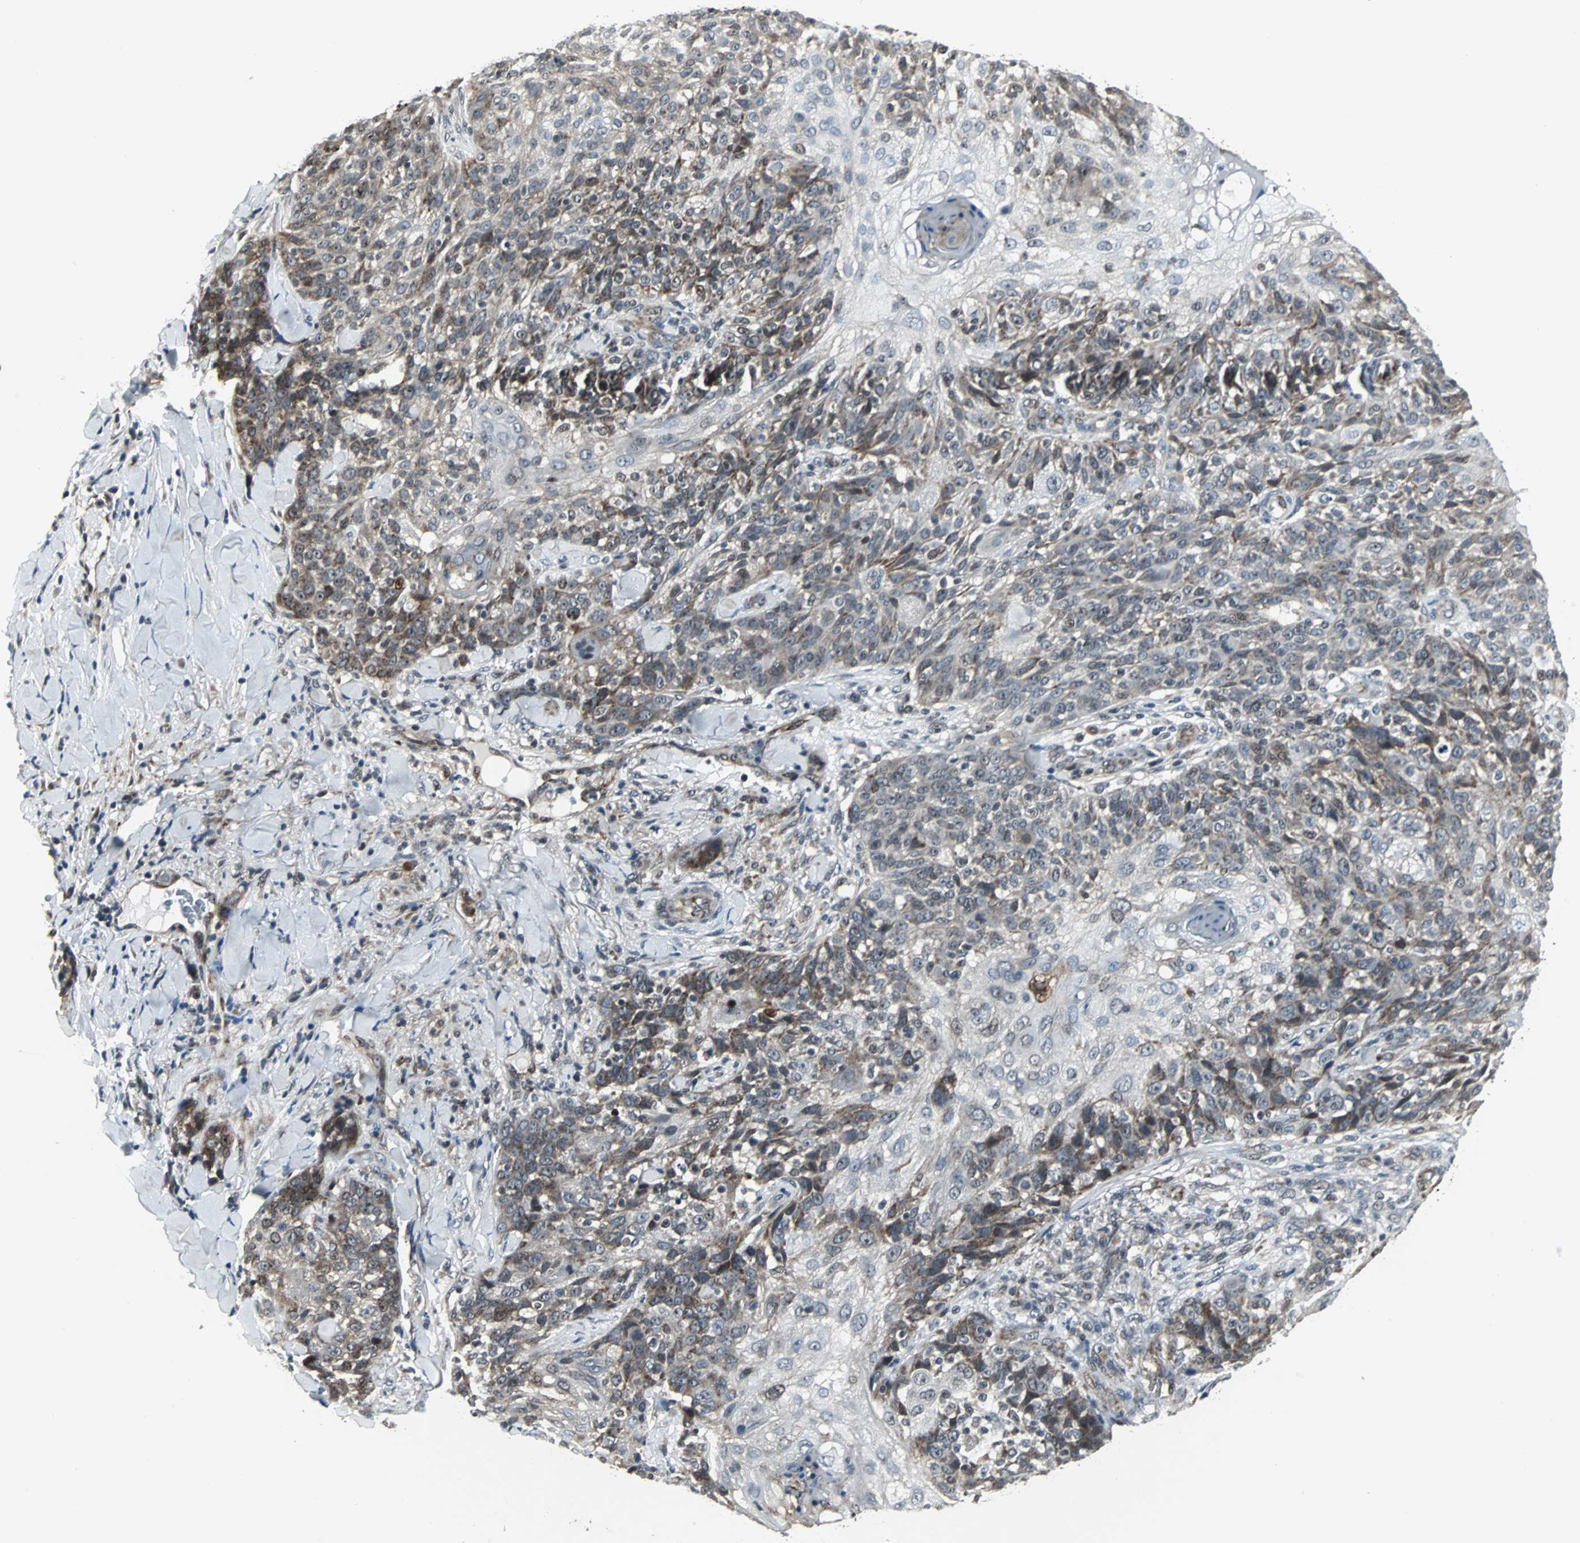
{"staining": {"intensity": "moderate", "quantity": "25%-75%", "location": "cytoplasmic/membranous"}, "tissue": "skin cancer", "cell_type": "Tumor cells", "image_type": "cancer", "snomed": [{"axis": "morphology", "description": "Normal tissue, NOS"}, {"axis": "morphology", "description": "Squamous cell carcinoma, NOS"}, {"axis": "topography", "description": "Skin"}], "caption": "Protein expression analysis of squamous cell carcinoma (skin) displays moderate cytoplasmic/membranous expression in approximately 25%-75% of tumor cells.", "gene": "MRPL40", "patient": {"sex": "female", "age": 83}}